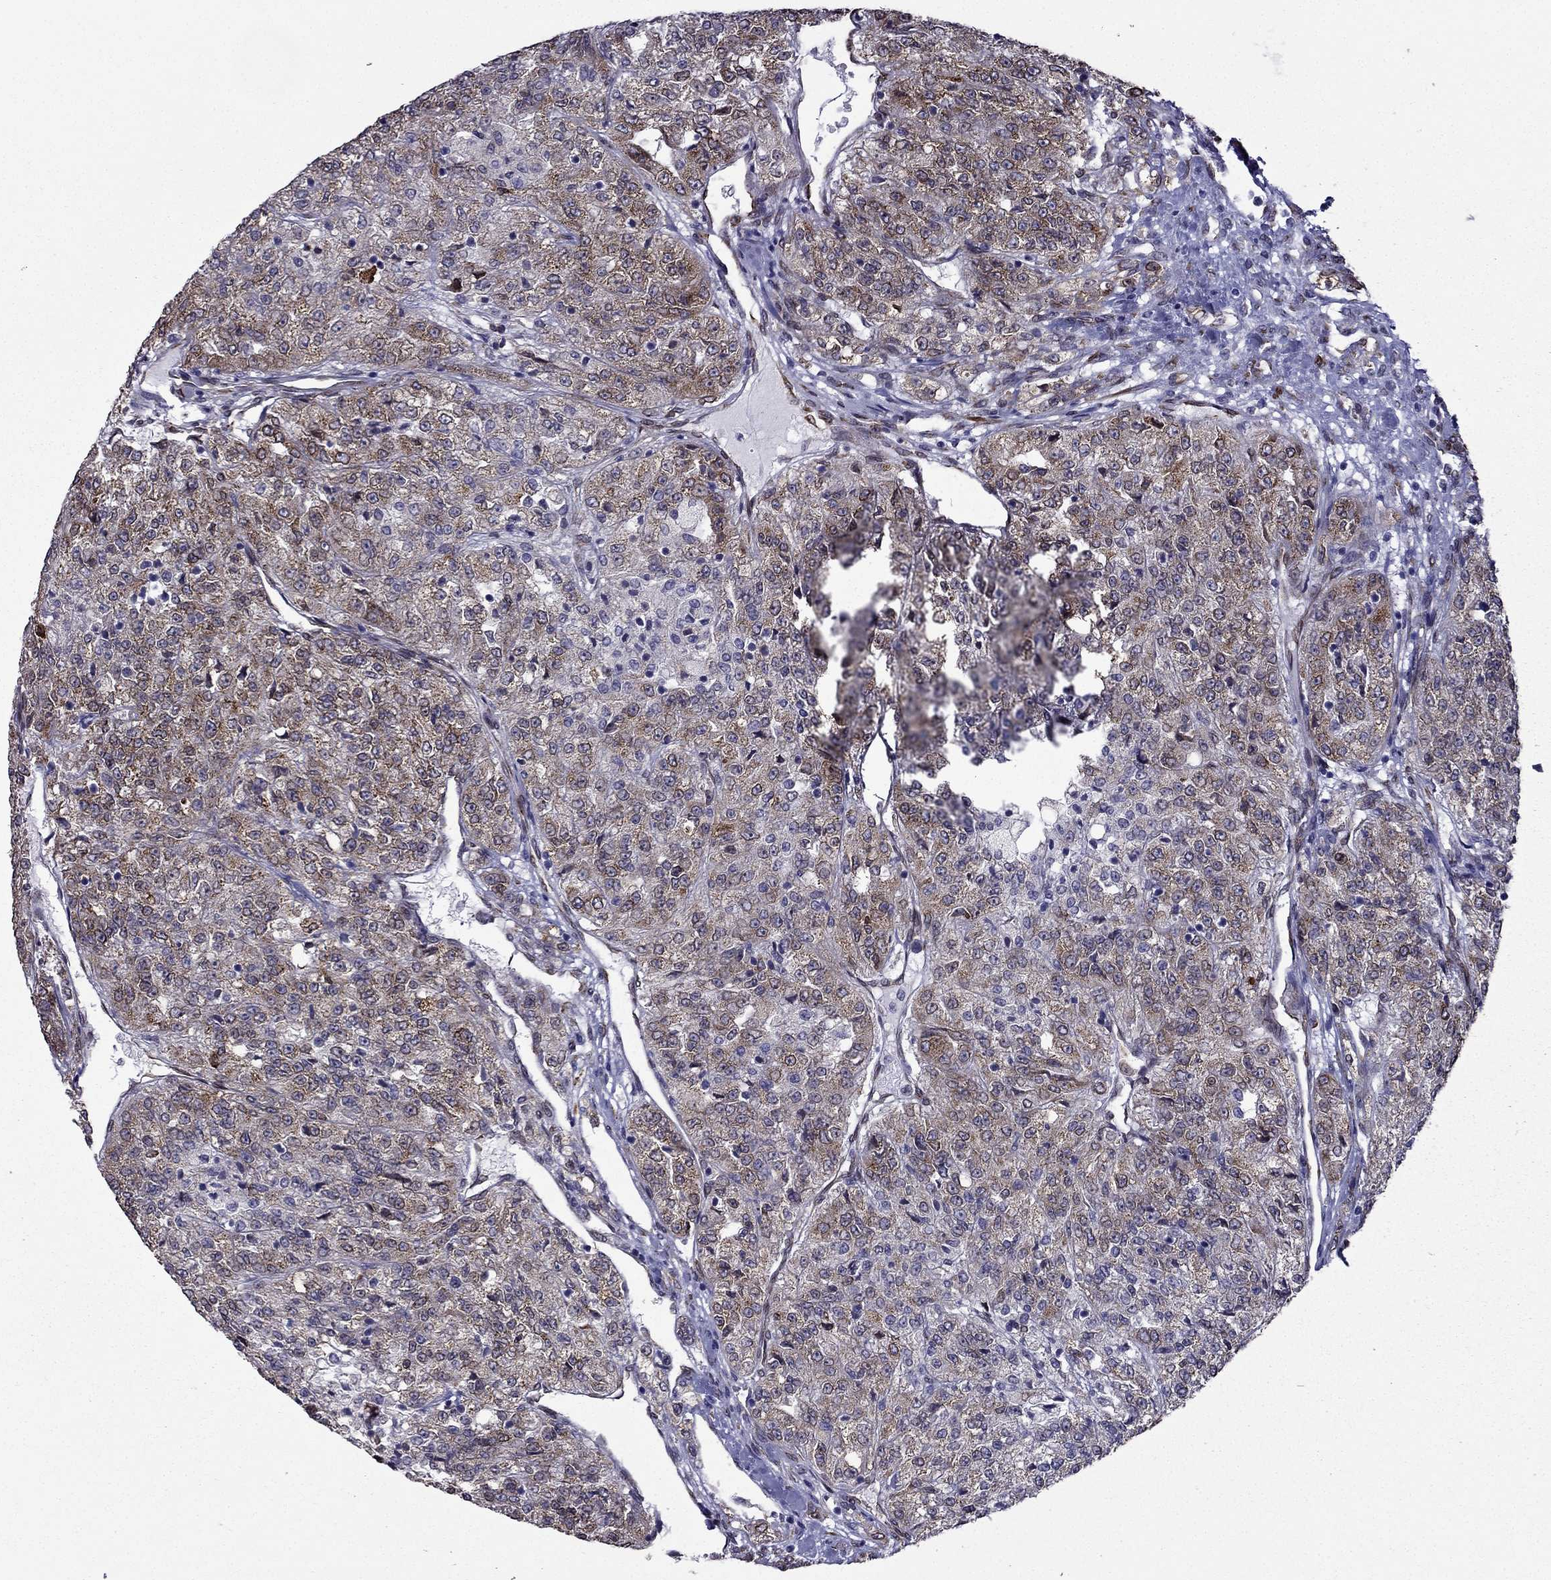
{"staining": {"intensity": "moderate", "quantity": "25%-75%", "location": "cytoplasmic/membranous"}, "tissue": "renal cancer", "cell_type": "Tumor cells", "image_type": "cancer", "snomed": [{"axis": "morphology", "description": "Adenocarcinoma, NOS"}, {"axis": "topography", "description": "Kidney"}], "caption": "This histopathology image shows immunohistochemistry staining of human adenocarcinoma (renal), with medium moderate cytoplasmic/membranous staining in approximately 25%-75% of tumor cells.", "gene": "IKBIP", "patient": {"sex": "female", "age": 63}}